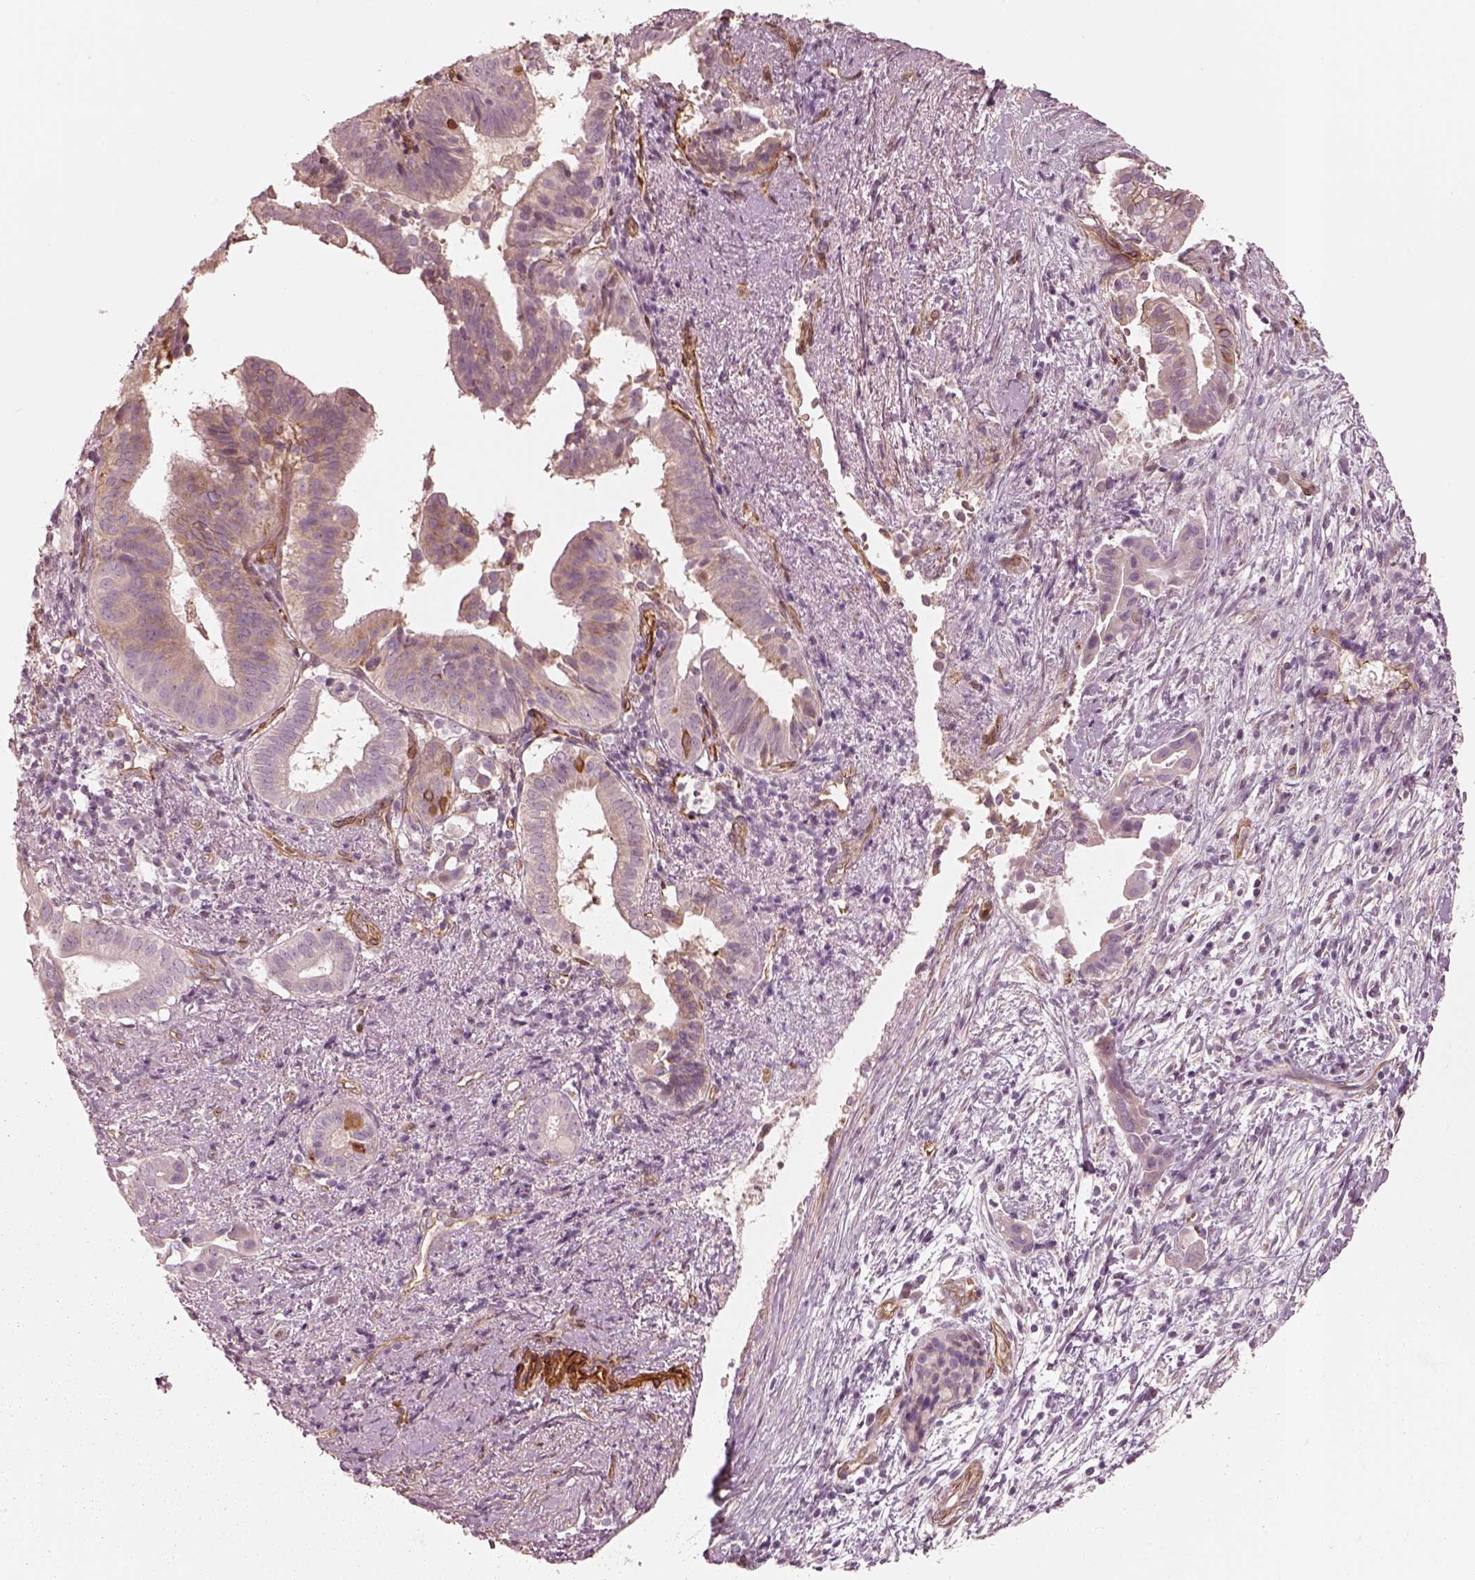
{"staining": {"intensity": "weak", "quantity": "<25%", "location": "cytoplasmic/membranous"}, "tissue": "pancreatic cancer", "cell_type": "Tumor cells", "image_type": "cancer", "snomed": [{"axis": "morphology", "description": "Adenocarcinoma, NOS"}, {"axis": "topography", "description": "Pancreas"}], "caption": "Pancreatic cancer (adenocarcinoma) was stained to show a protein in brown. There is no significant staining in tumor cells.", "gene": "CRYM", "patient": {"sex": "male", "age": 61}}